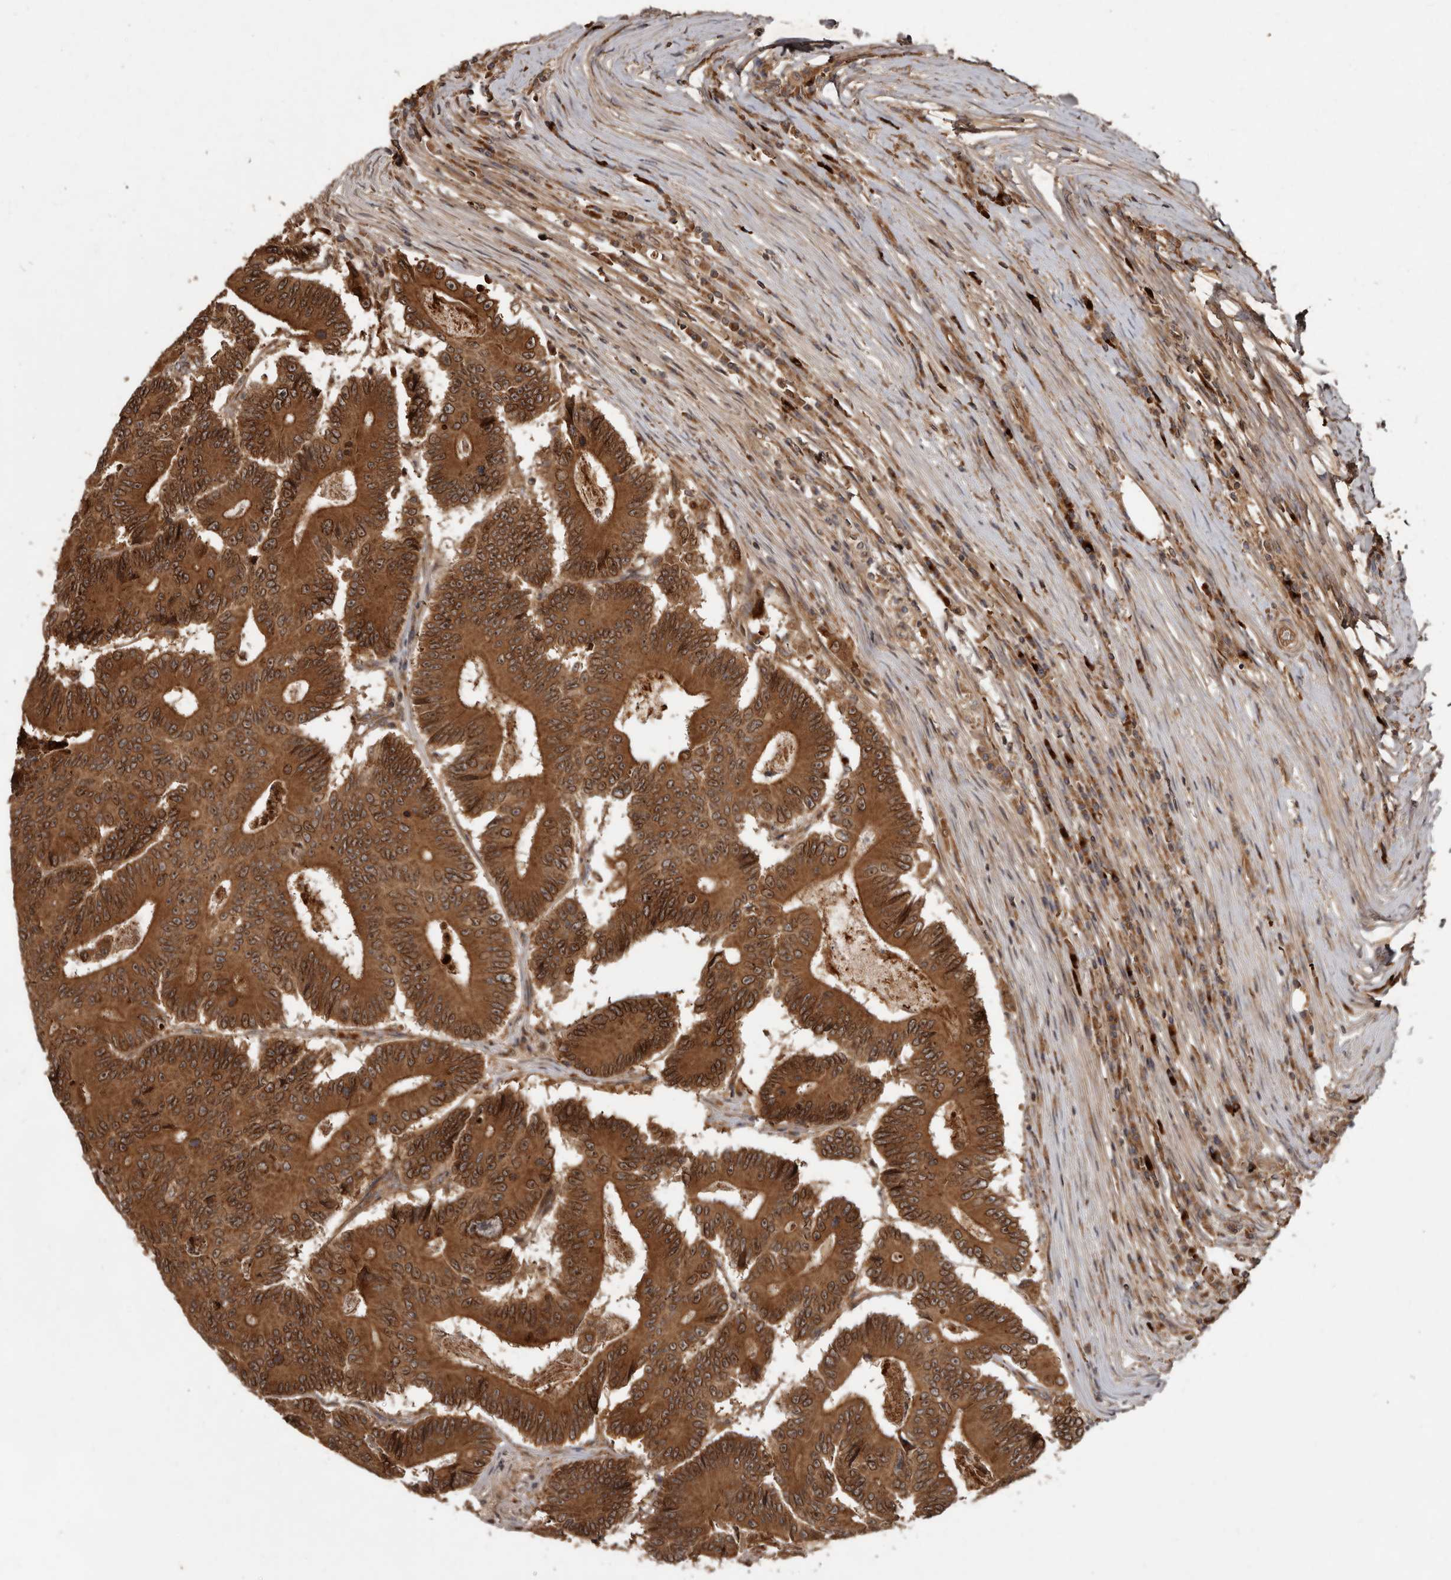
{"staining": {"intensity": "moderate", "quantity": ">75%", "location": "cytoplasmic/membranous,nuclear"}, "tissue": "colorectal cancer", "cell_type": "Tumor cells", "image_type": "cancer", "snomed": [{"axis": "morphology", "description": "Adenocarcinoma, NOS"}, {"axis": "topography", "description": "Colon"}], "caption": "Immunohistochemistry (IHC) of human adenocarcinoma (colorectal) displays medium levels of moderate cytoplasmic/membranous and nuclear expression in about >75% of tumor cells.", "gene": "STK36", "patient": {"sex": "male", "age": 83}}